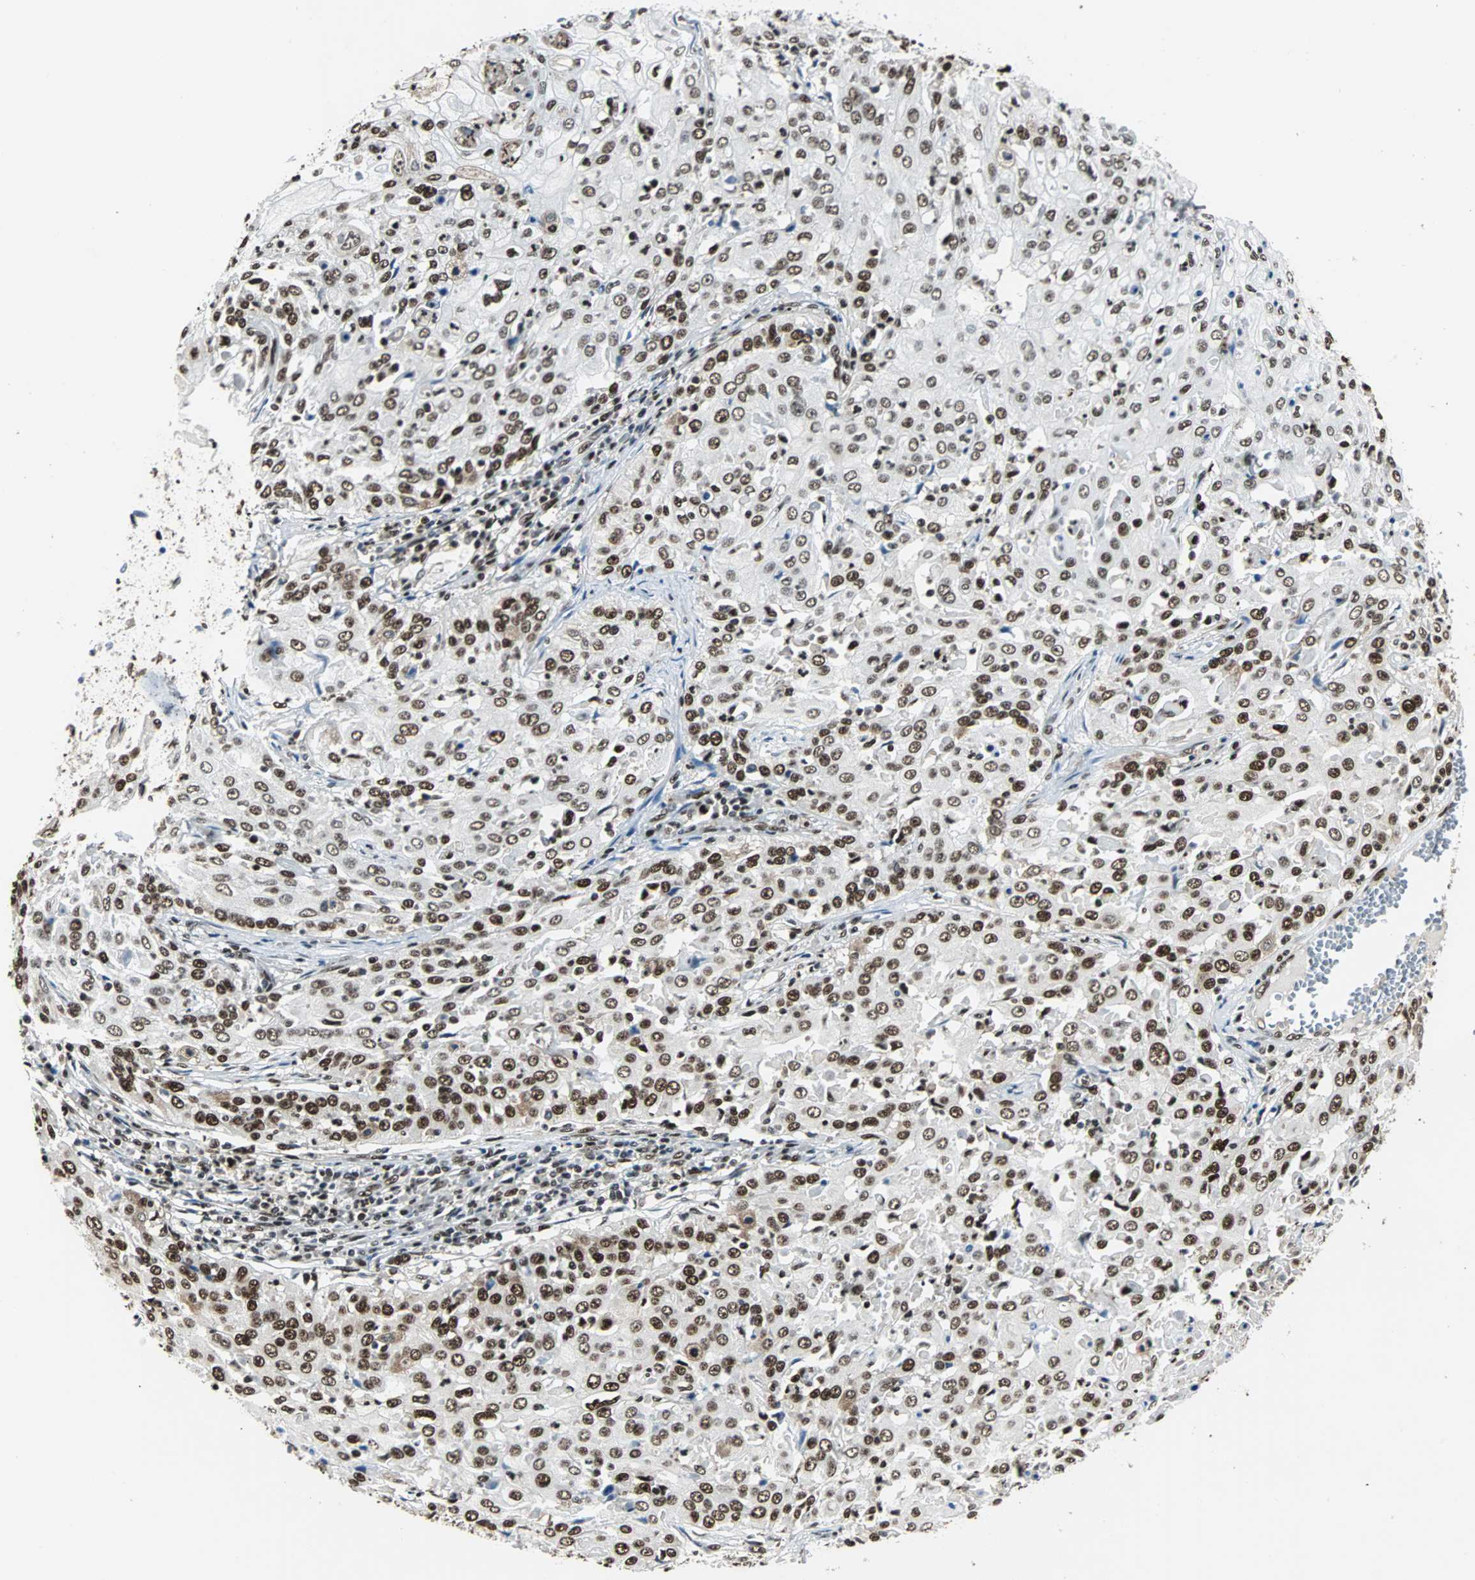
{"staining": {"intensity": "strong", "quantity": ">75%", "location": "nuclear"}, "tissue": "cervical cancer", "cell_type": "Tumor cells", "image_type": "cancer", "snomed": [{"axis": "morphology", "description": "Squamous cell carcinoma, NOS"}, {"axis": "topography", "description": "Cervix"}], "caption": "Cervical squamous cell carcinoma tissue exhibits strong nuclear expression in approximately >75% of tumor cells, visualized by immunohistochemistry. Nuclei are stained in blue.", "gene": "XRCC4", "patient": {"sex": "female", "age": 39}}